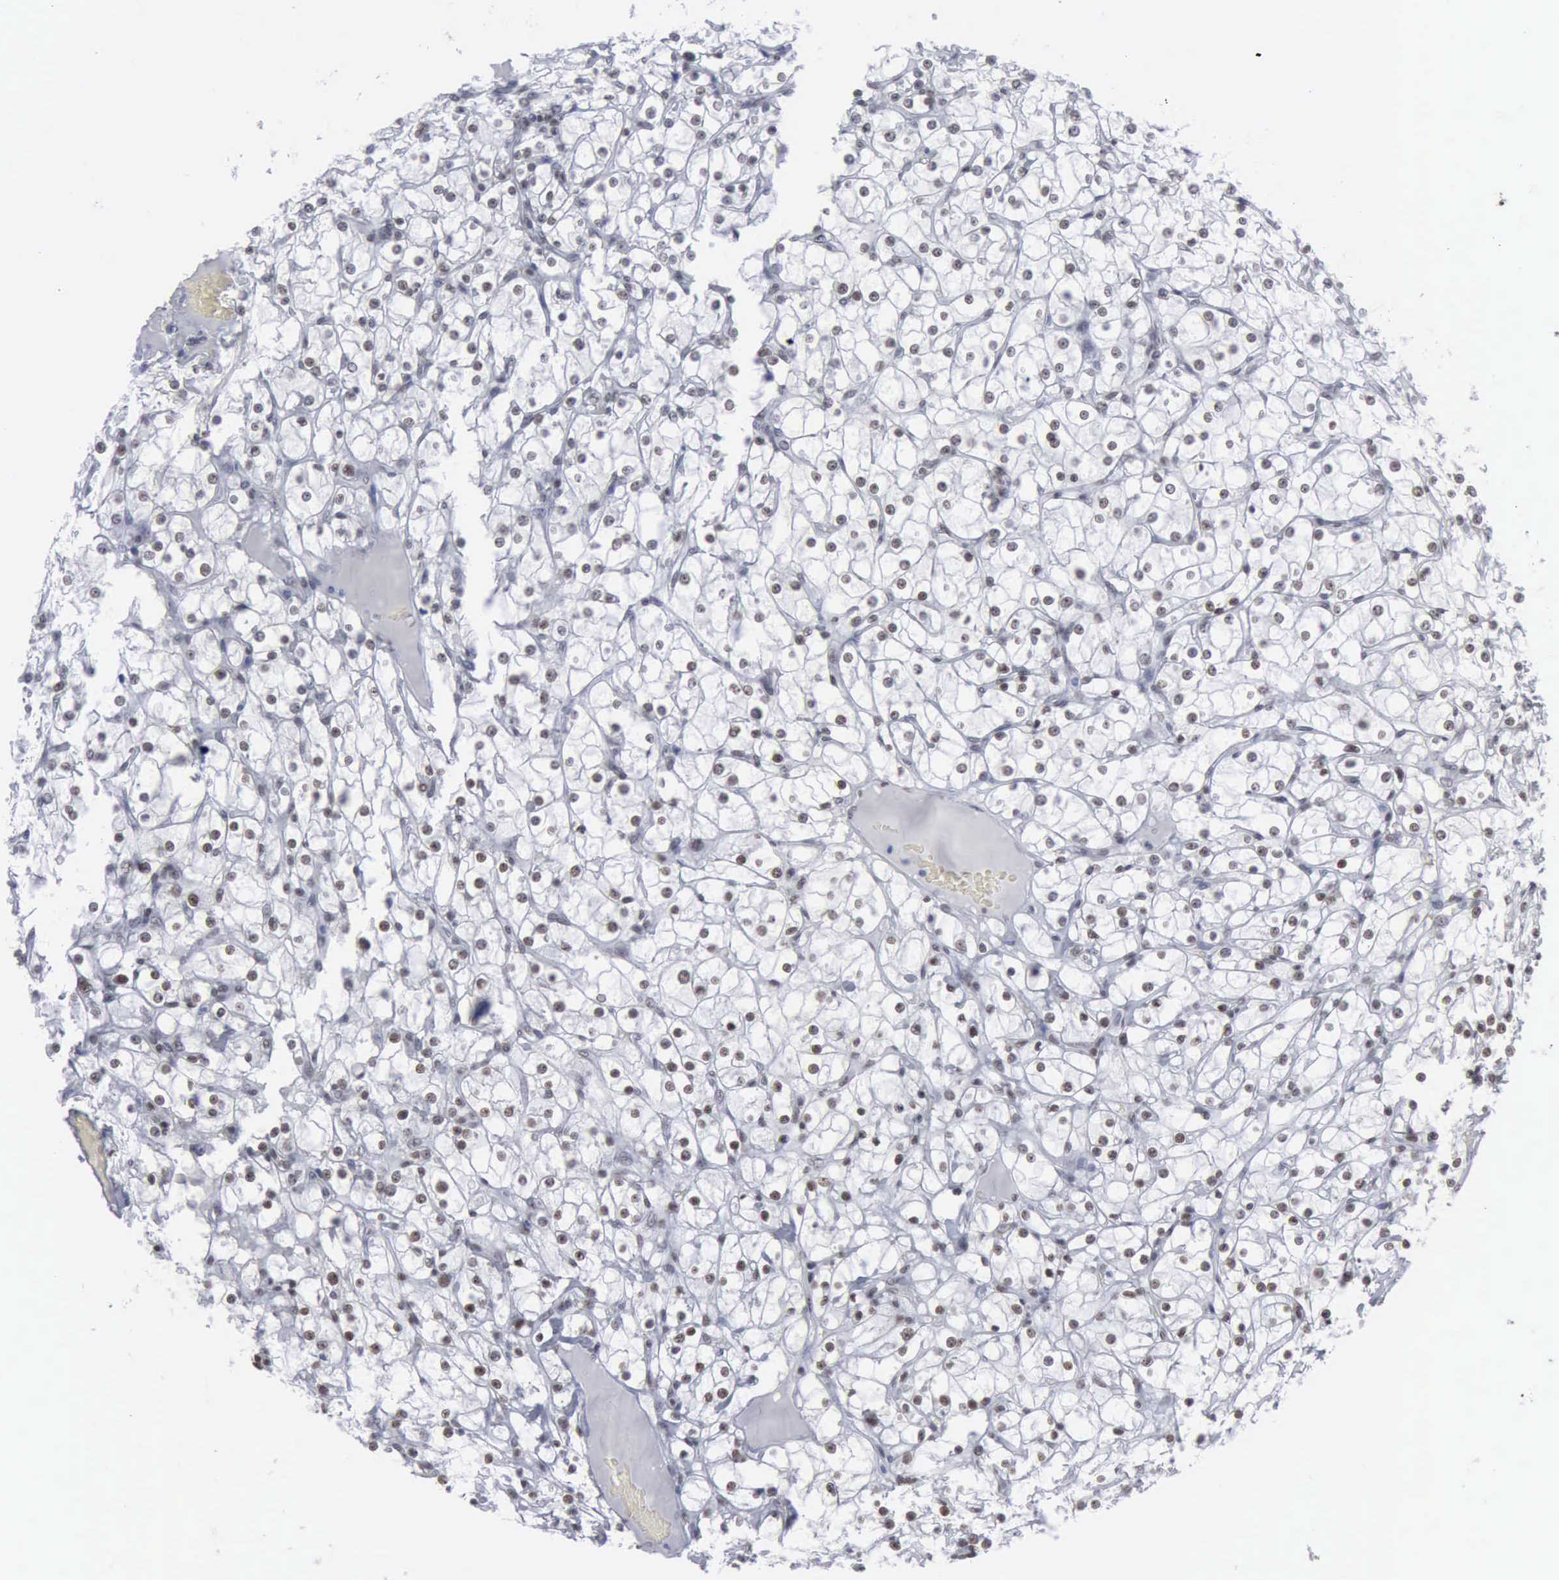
{"staining": {"intensity": "weak", "quantity": "25%-75%", "location": "nuclear"}, "tissue": "renal cancer", "cell_type": "Tumor cells", "image_type": "cancer", "snomed": [{"axis": "morphology", "description": "Adenocarcinoma, NOS"}, {"axis": "topography", "description": "Kidney"}], "caption": "Renal cancer (adenocarcinoma) stained for a protein exhibits weak nuclear positivity in tumor cells.", "gene": "XPA", "patient": {"sex": "female", "age": 73}}